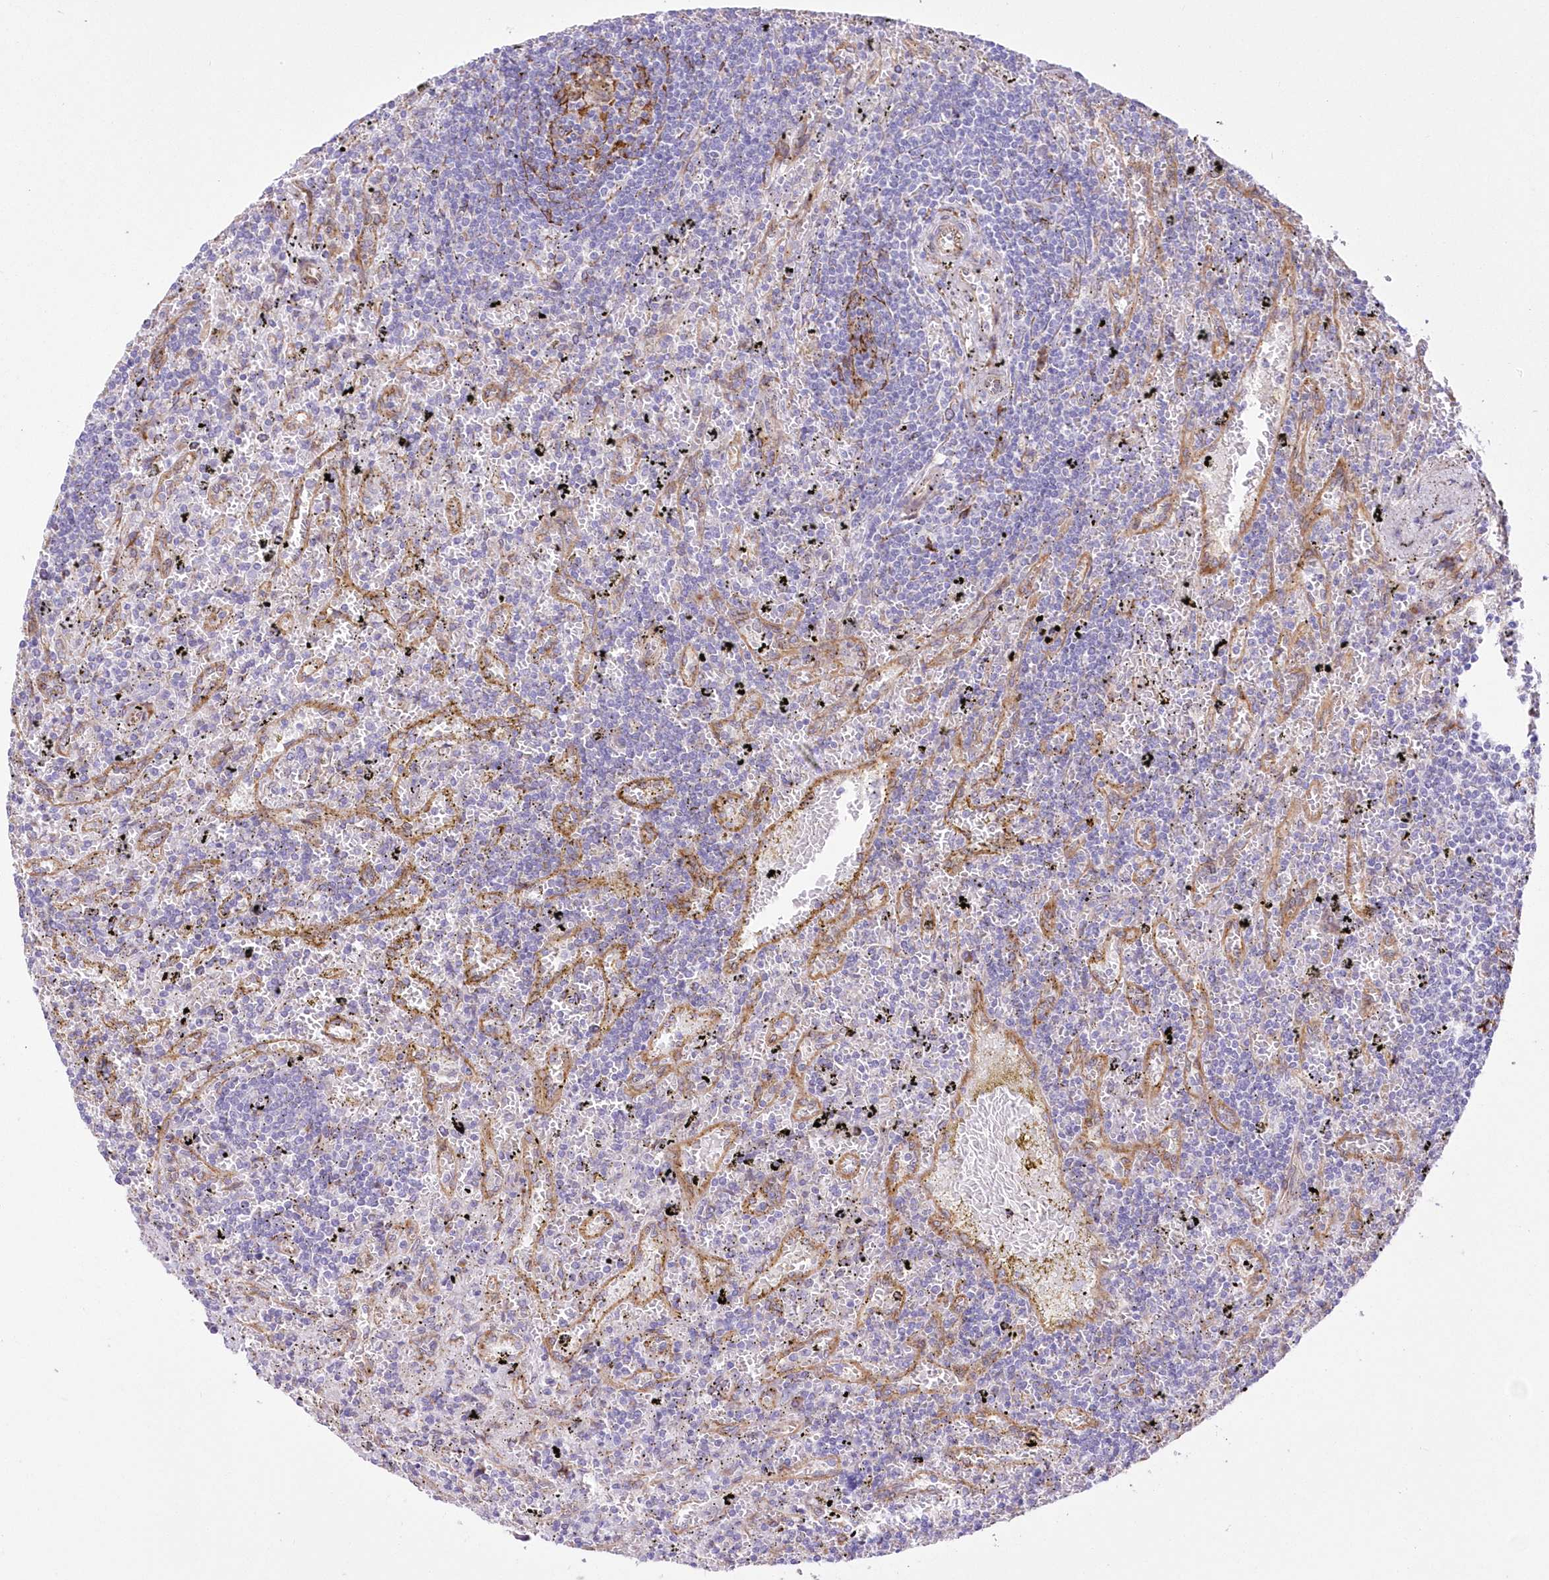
{"staining": {"intensity": "negative", "quantity": "none", "location": "none"}, "tissue": "lymphoma", "cell_type": "Tumor cells", "image_type": "cancer", "snomed": [{"axis": "morphology", "description": "Malignant lymphoma, non-Hodgkin's type, Low grade"}, {"axis": "topography", "description": "Spleen"}], "caption": "DAB (3,3'-diaminobenzidine) immunohistochemical staining of malignant lymphoma, non-Hodgkin's type (low-grade) shows no significant positivity in tumor cells.", "gene": "YTHDC2", "patient": {"sex": "male", "age": 76}}